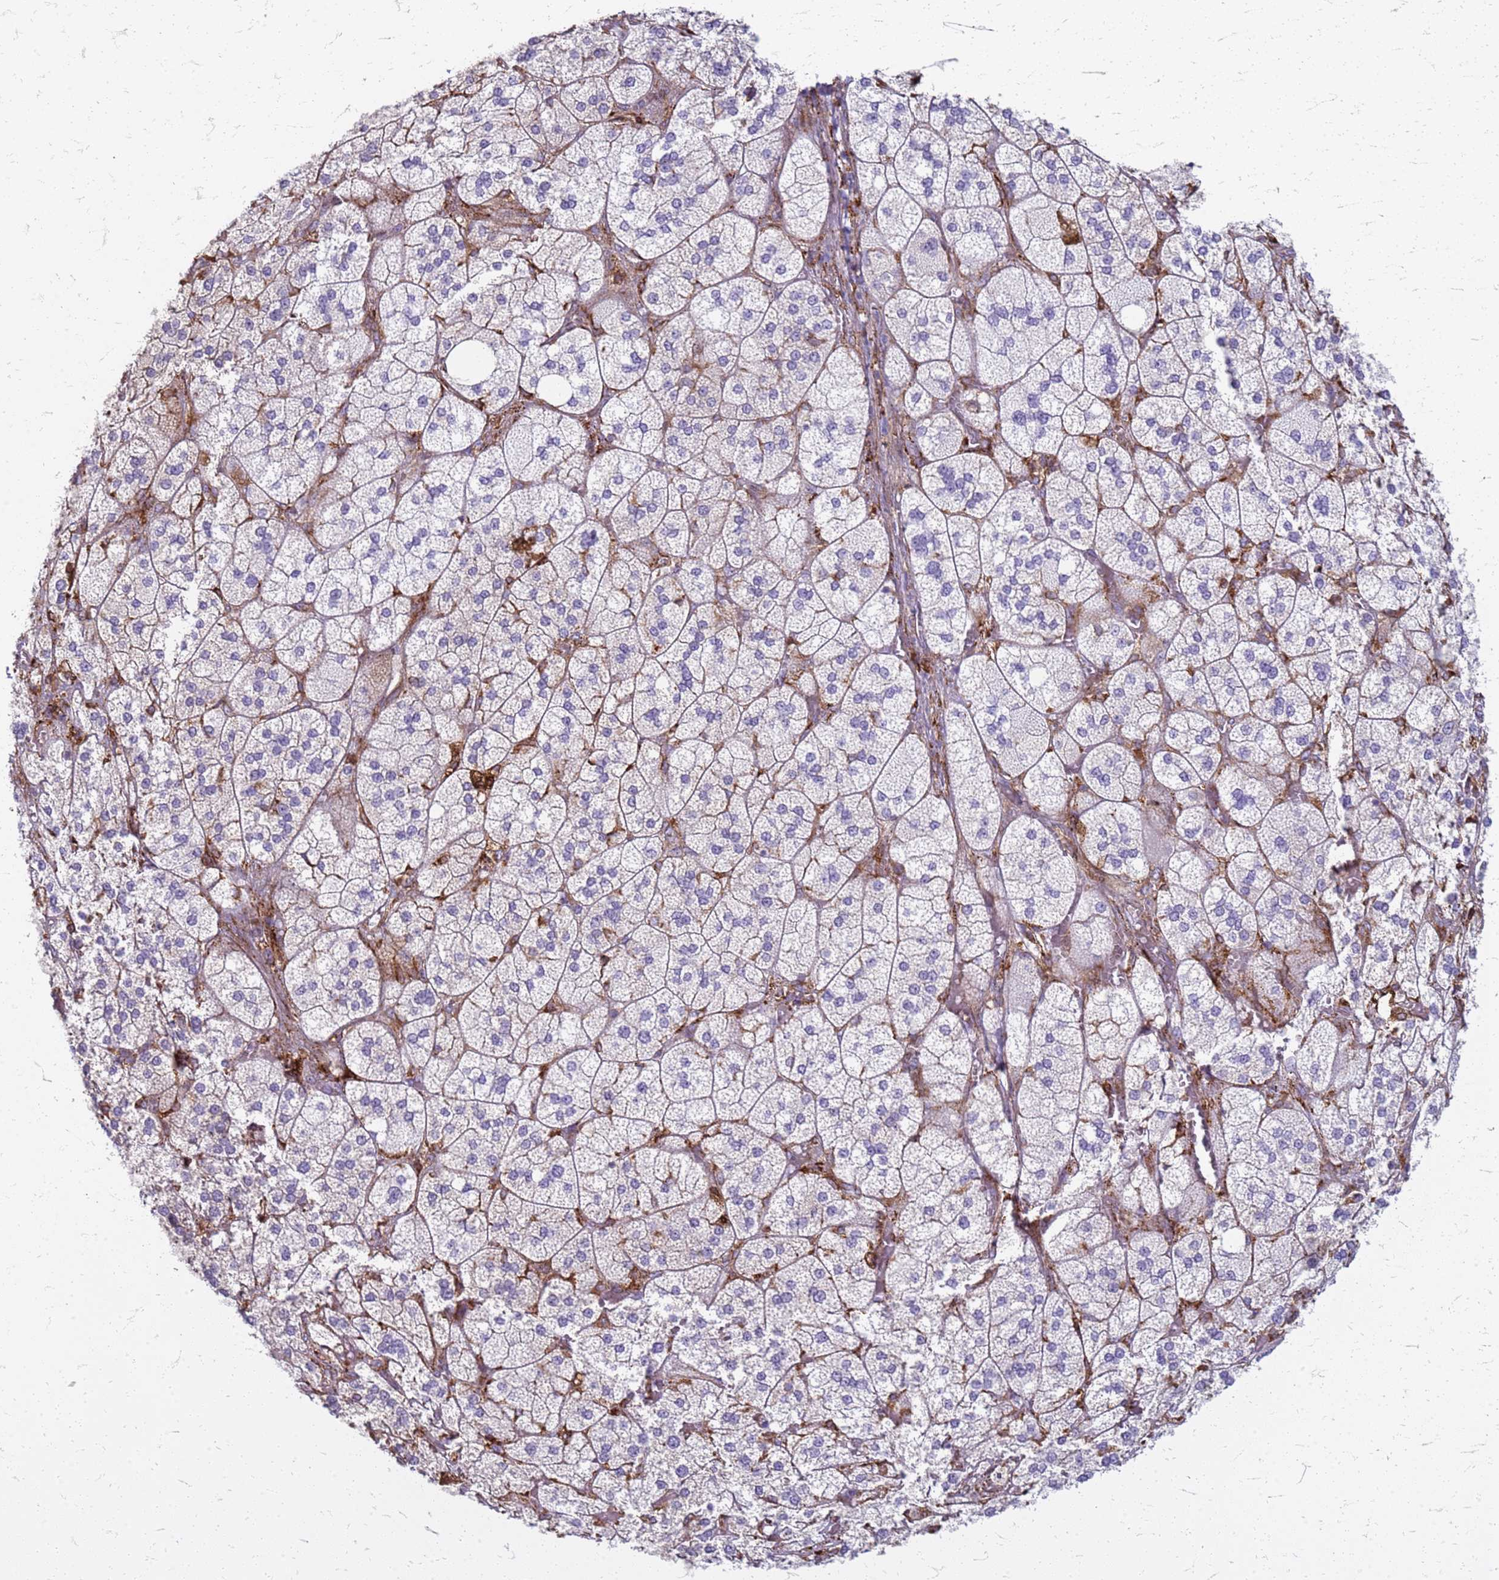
{"staining": {"intensity": "weak", "quantity": "<25%", "location": "cytoplasmic/membranous"}, "tissue": "adrenal gland", "cell_type": "Glandular cells", "image_type": "normal", "snomed": [{"axis": "morphology", "description": "Normal tissue, NOS"}, {"axis": "topography", "description": "Adrenal gland"}], "caption": "Photomicrograph shows no significant protein positivity in glandular cells of unremarkable adrenal gland. (DAB immunohistochemistry visualized using brightfield microscopy, high magnification).", "gene": "PDK3", "patient": {"sex": "male", "age": 61}}